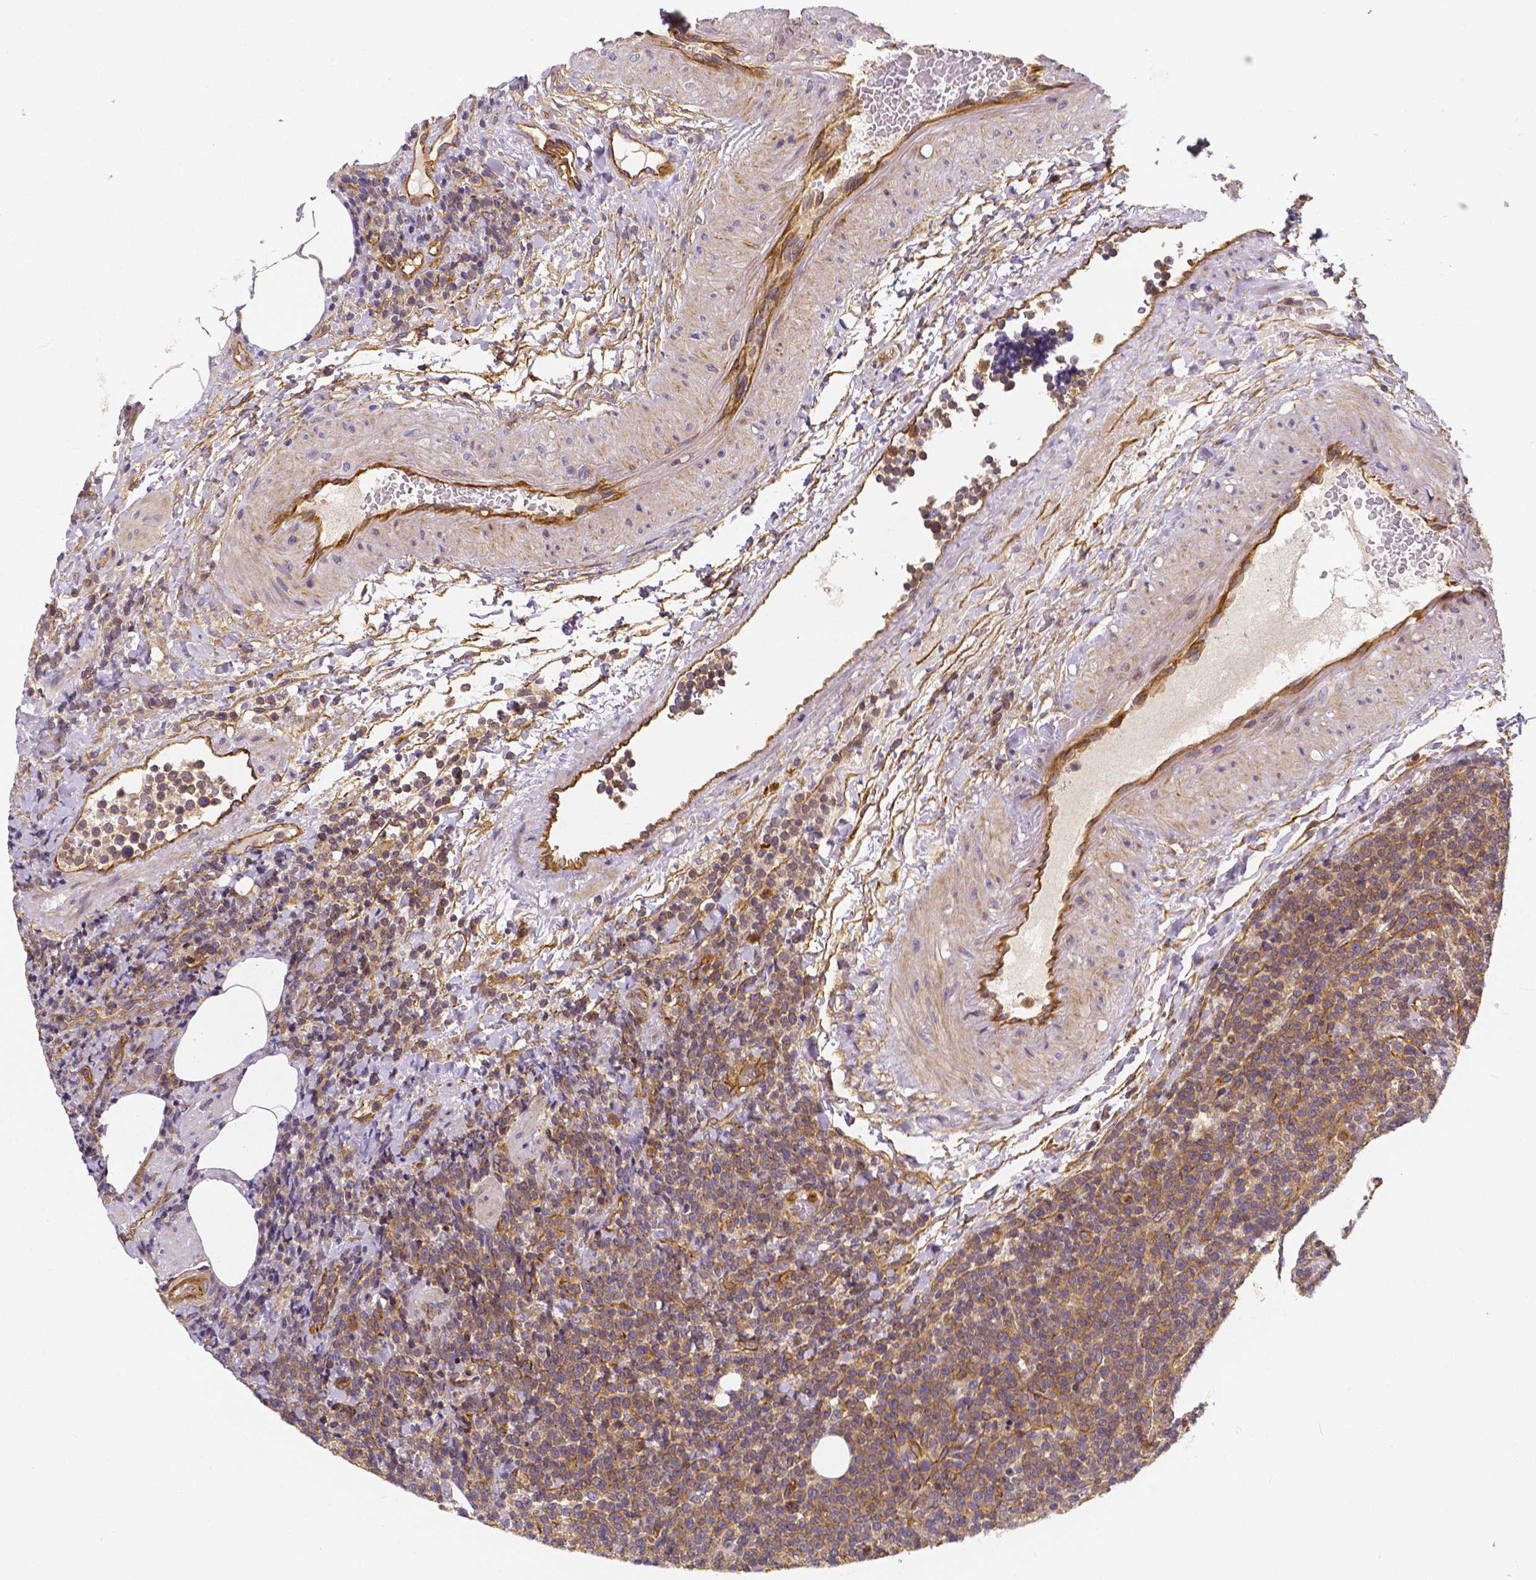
{"staining": {"intensity": "moderate", "quantity": ">75%", "location": "cytoplasmic/membranous"}, "tissue": "lymphoma", "cell_type": "Tumor cells", "image_type": "cancer", "snomed": [{"axis": "morphology", "description": "Malignant lymphoma, non-Hodgkin's type, High grade"}, {"axis": "topography", "description": "Lymph node"}], "caption": "IHC photomicrograph of neoplastic tissue: human malignant lymphoma, non-Hodgkin's type (high-grade) stained using immunohistochemistry reveals medium levels of moderate protein expression localized specifically in the cytoplasmic/membranous of tumor cells, appearing as a cytoplasmic/membranous brown color.", "gene": "CLINT1", "patient": {"sex": "male", "age": 61}}